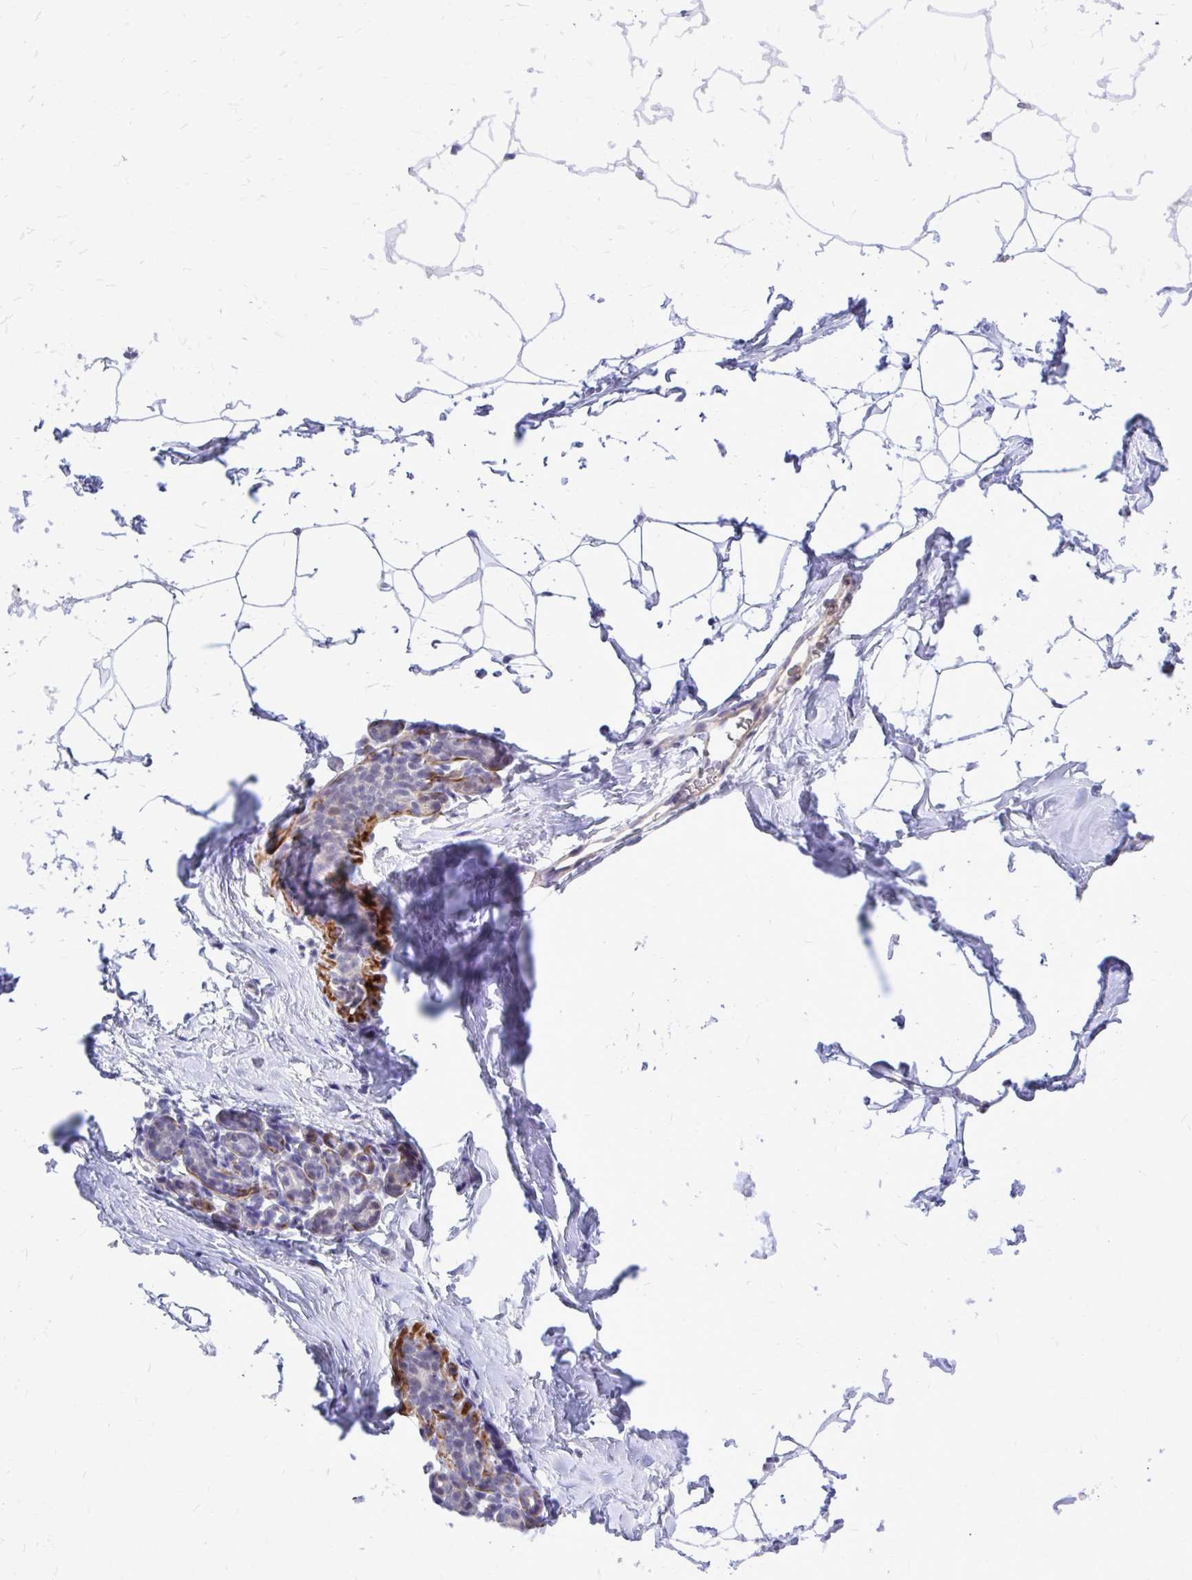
{"staining": {"intensity": "negative", "quantity": "none", "location": "none"}, "tissue": "breast", "cell_type": "Adipocytes", "image_type": "normal", "snomed": [{"axis": "morphology", "description": "Normal tissue, NOS"}, {"axis": "topography", "description": "Breast"}], "caption": "Human breast stained for a protein using immunohistochemistry (IHC) reveals no expression in adipocytes.", "gene": "ZBTB25", "patient": {"sex": "female", "age": 32}}